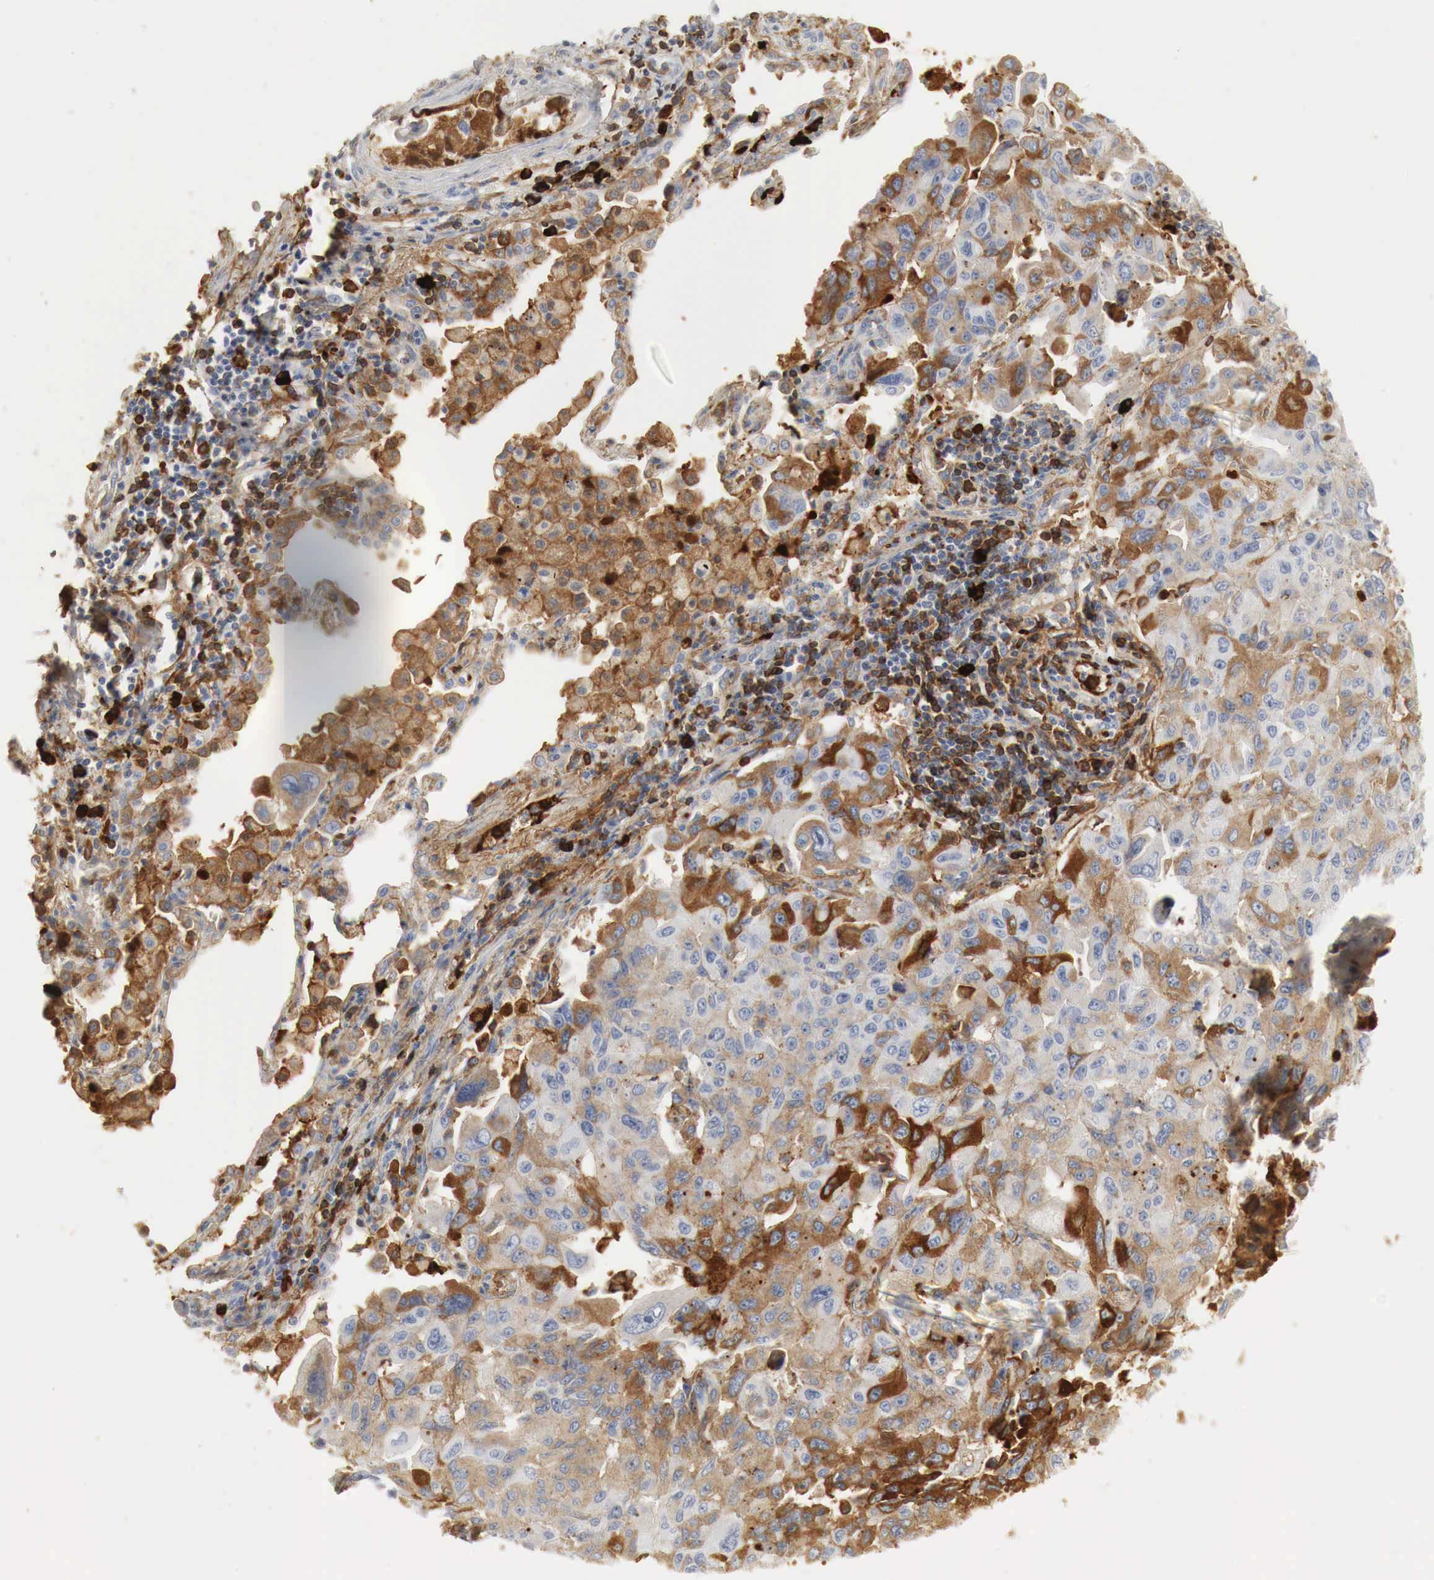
{"staining": {"intensity": "moderate", "quantity": "25%-75%", "location": "cytoplasmic/membranous"}, "tissue": "lung cancer", "cell_type": "Tumor cells", "image_type": "cancer", "snomed": [{"axis": "morphology", "description": "Adenocarcinoma, NOS"}, {"axis": "topography", "description": "Lung"}], "caption": "A brown stain shows moderate cytoplasmic/membranous expression of a protein in lung cancer tumor cells.", "gene": "IGLC3", "patient": {"sex": "male", "age": 64}}